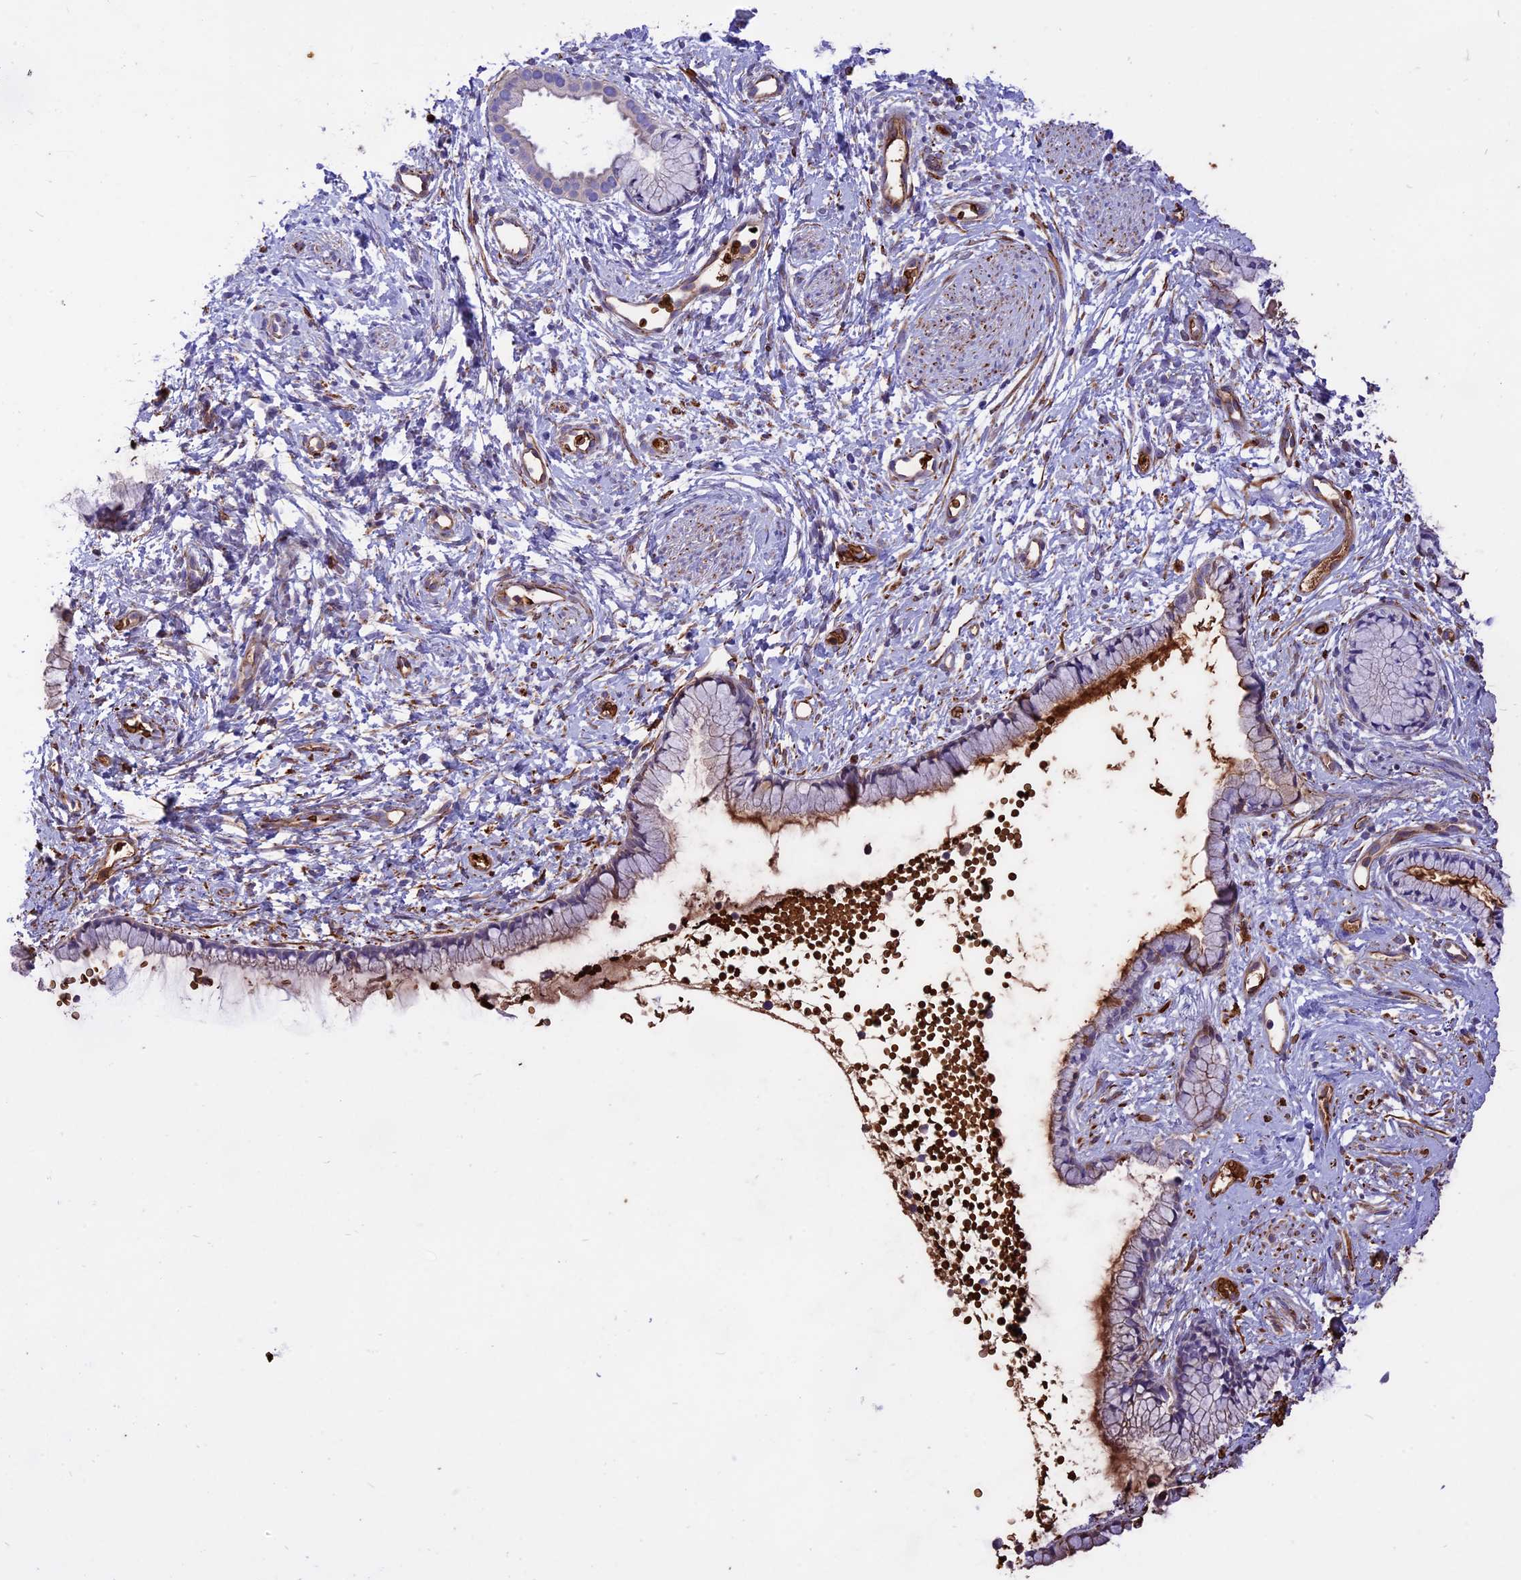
{"staining": {"intensity": "moderate", "quantity": "<25%", "location": "cytoplasmic/membranous"}, "tissue": "cervix", "cell_type": "Glandular cells", "image_type": "normal", "snomed": [{"axis": "morphology", "description": "Normal tissue, NOS"}, {"axis": "topography", "description": "Cervix"}], "caption": "Cervix stained with DAB (3,3'-diaminobenzidine) immunohistochemistry (IHC) displays low levels of moderate cytoplasmic/membranous staining in about <25% of glandular cells.", "gene": "TTC4", "patient": {"sex": "female", "age": 57}}